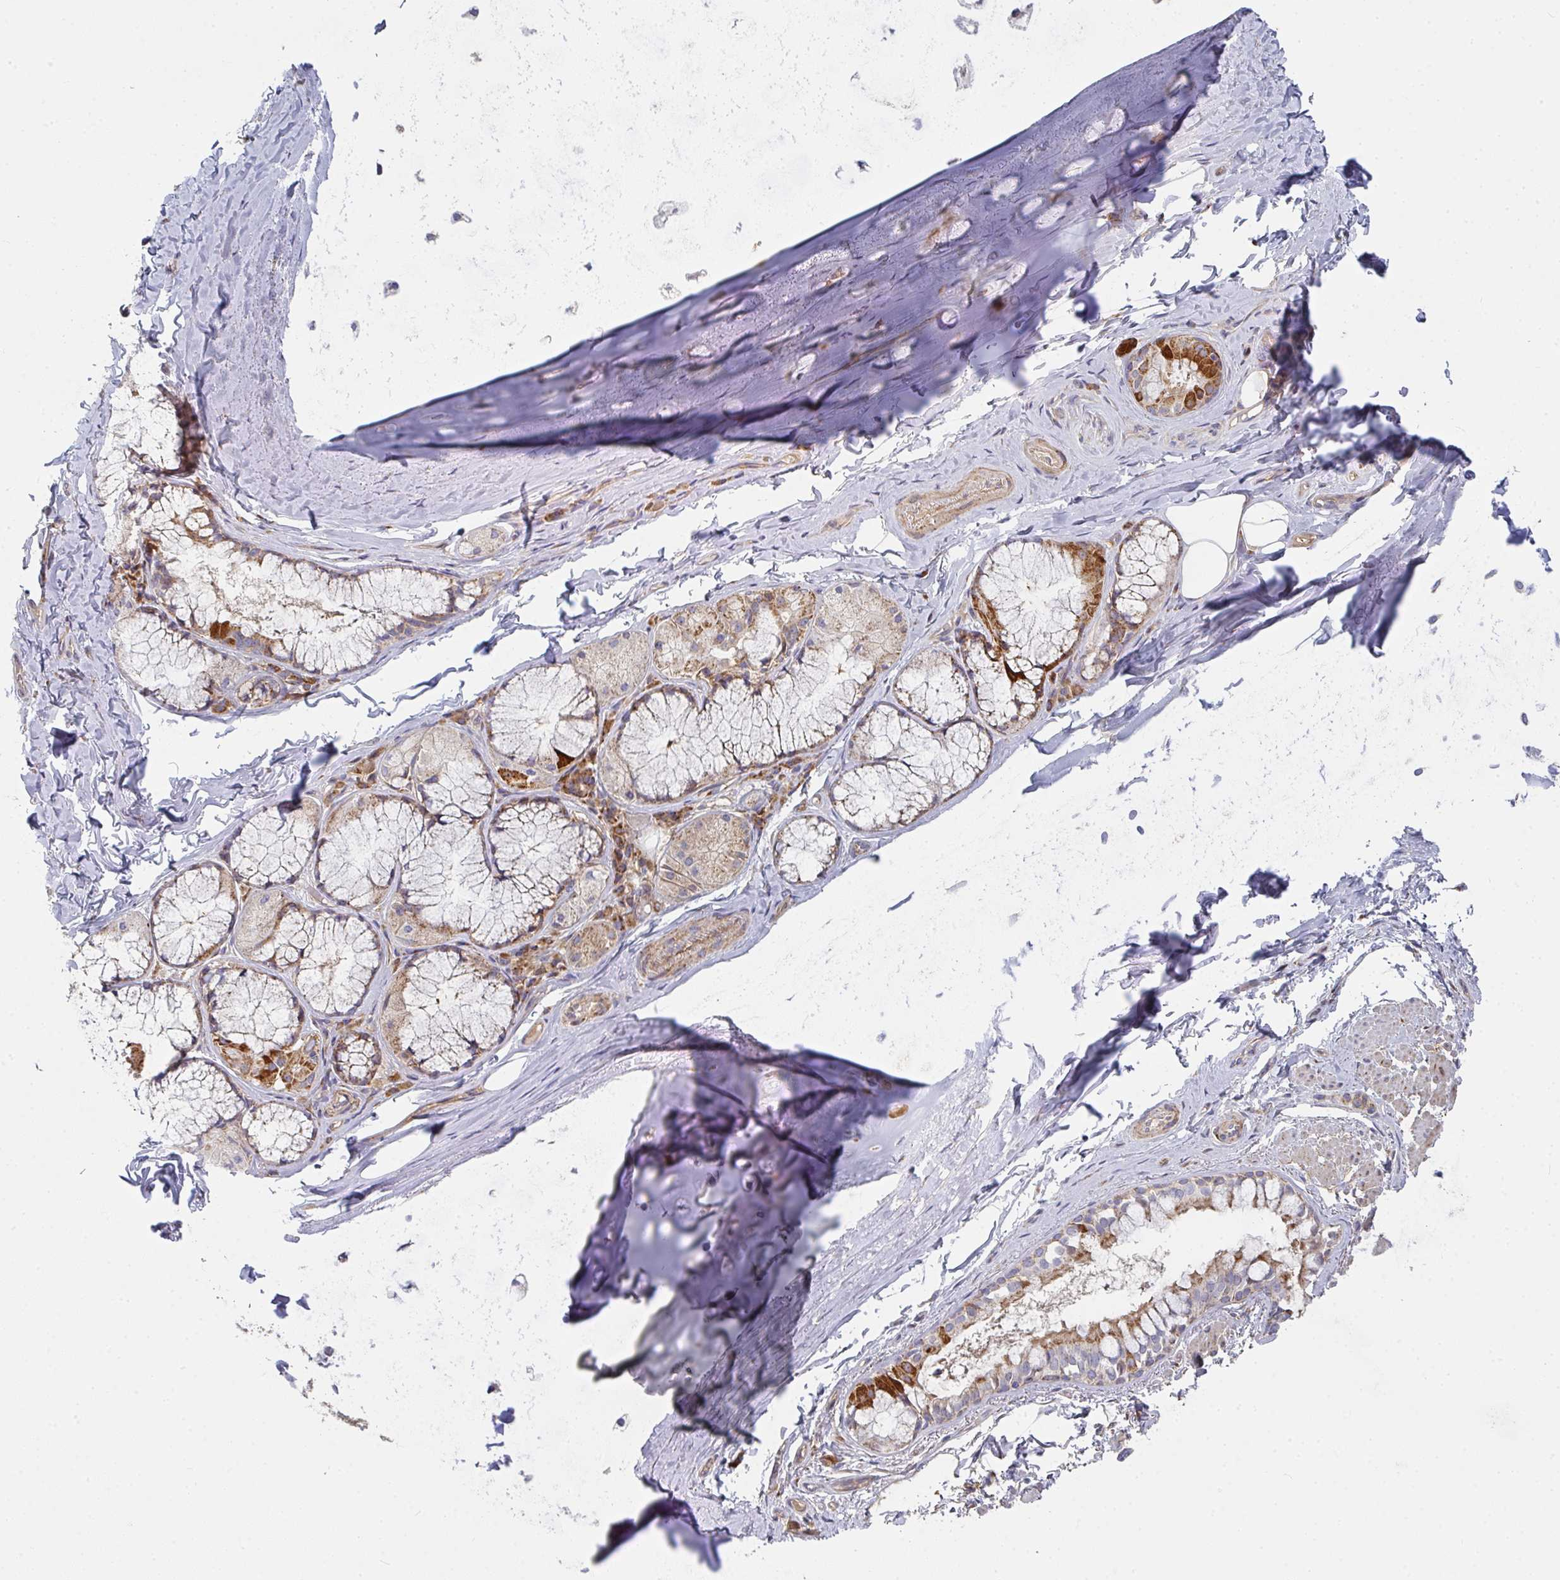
{"staining": {"intensity": "moderate", "quantity": "<25%", "location": "cytoplasmic/membranous"}, "tissue": "soft tissue", "cell_type": "Chondrocytes", "image_type": "normal", "snomed": [{"axis": "morphology", "description": "Normal tissue, NOS"}, {"axis": "topography", "description": "Cartilage tissue"}, {"axis": "topography", "description": "Bronchus"}], "caption": "This histopathology image exhibits immunohistochemistry staining of benign human soft tissue, with low moderate cytoplasmic/membranous staining in about <25% of chondrocytes.", "gene": "RHEBL1", "patient": {"sex": "male", "age": 64}}